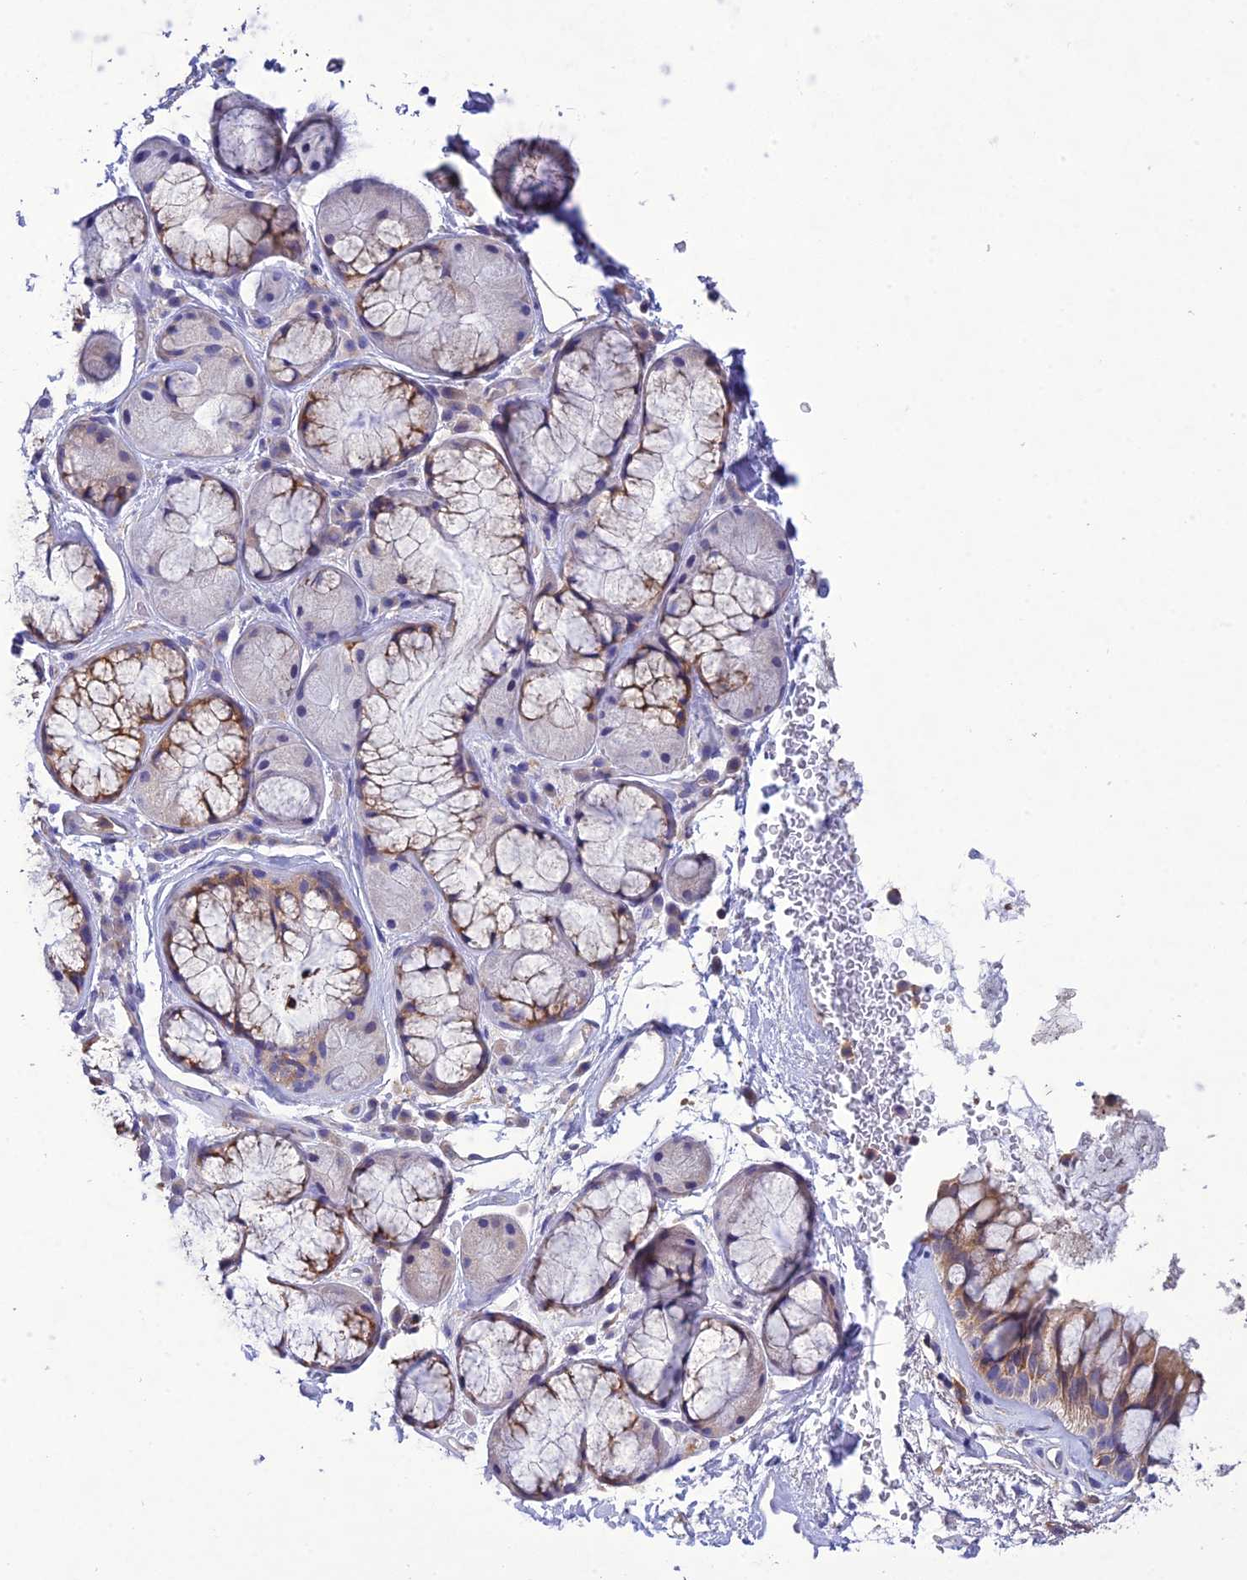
{"staining": {"intensity": "moderate", "quantity": "25%-75%", "location": "cytoplasmic/membranous"}, "tissue": "bronchus", "cell_type": "Respiratory epithelial cells", "image_type": "normal", "snomed": [{"axis": "morphology", "description": "Normal tissue, NOS"}, {"axis": "morphology", "description": "Squamous cell carcinoma, NOS"}, {"axis": "topography", "description": "Lymph node"}, {"axis": "topography", "description": "Bronchus"}, {"axis": "topography", "description": "Lung"}], "caption": "Respiratory epithelial cells exhibit medium levels of moderate cytoplasmic/membranous expression in approximately 25%-75% of cells in benign human bronchus.", "gene": "SNX24", "patient": {"sex": "male", "age": 66}}